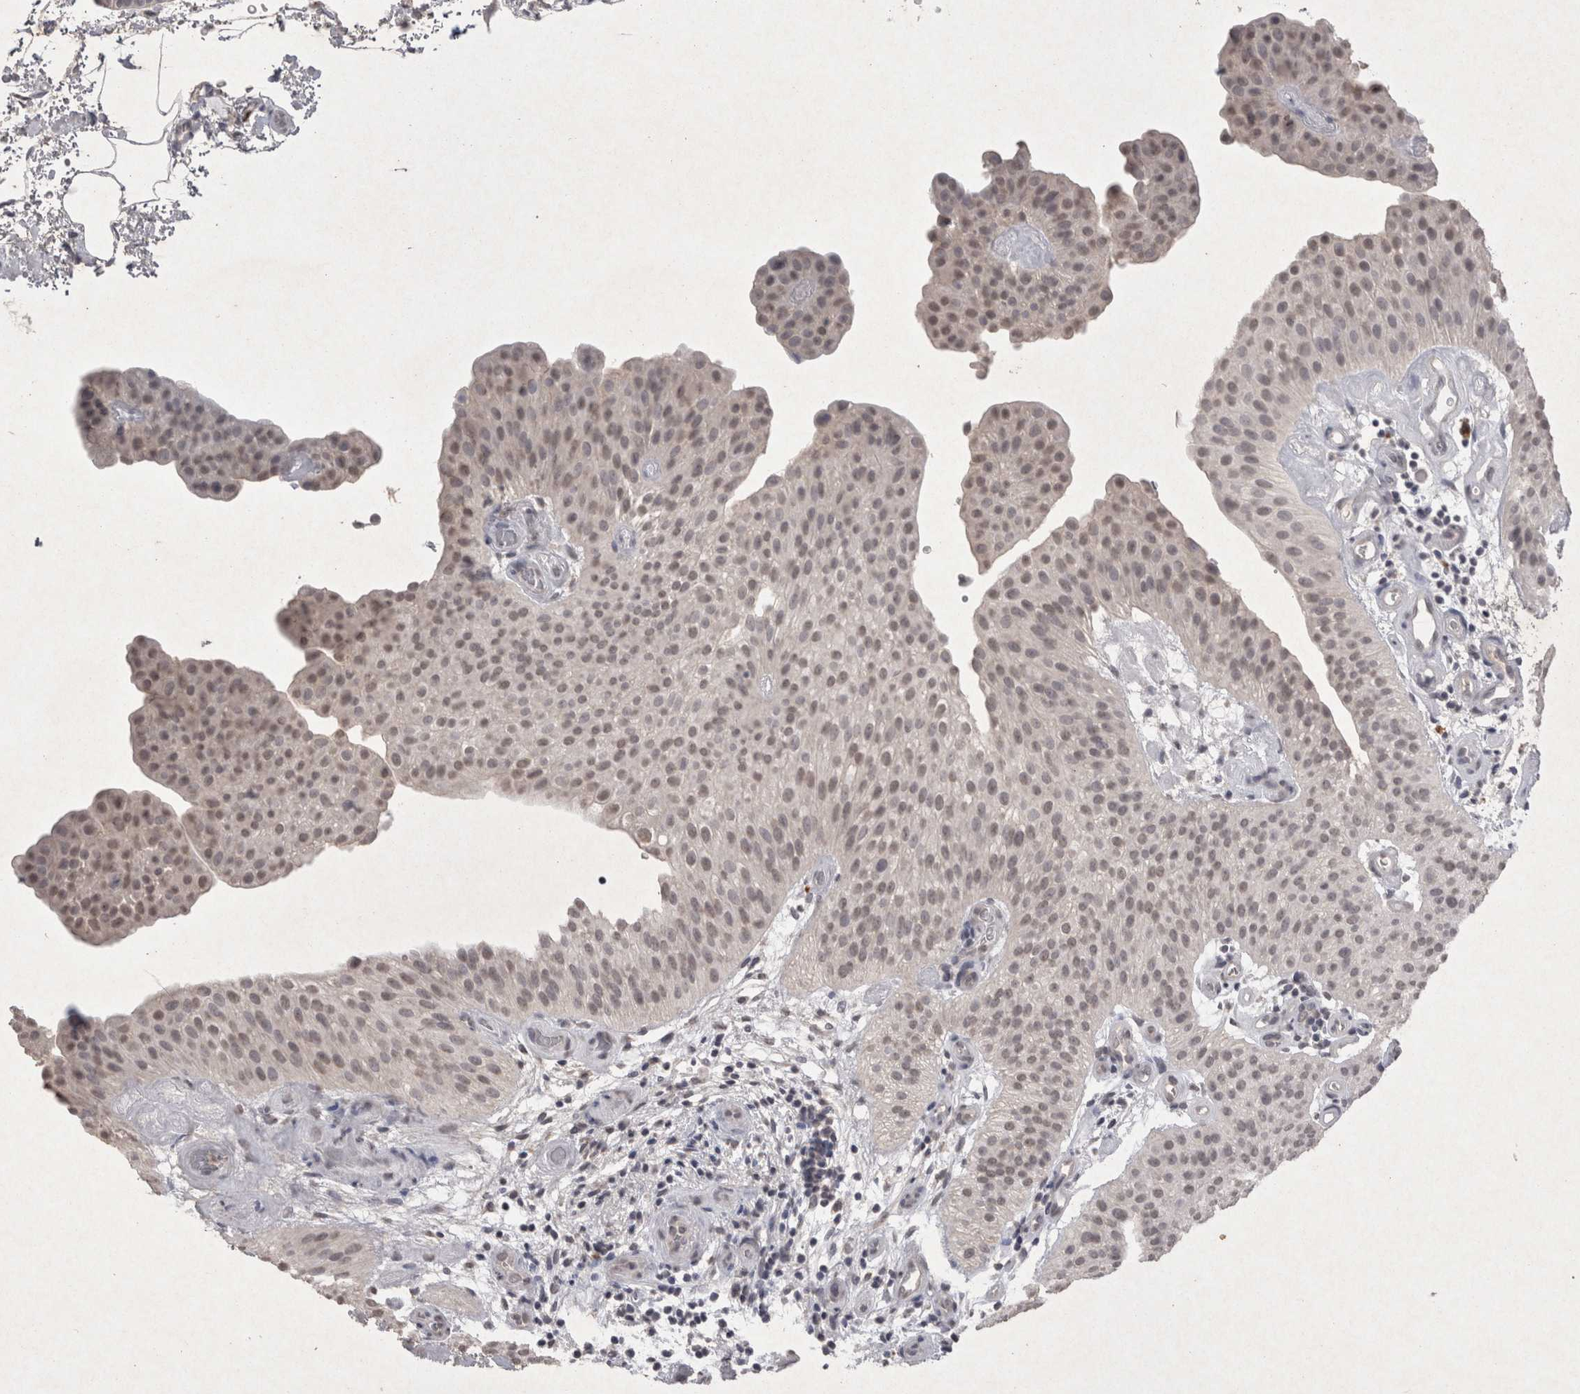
{"staining": {"intensity": "negative", "quantity": "none", "location": "none"}, "tissue": "urothelial cancer", "cell_type": "Tumor cells", "image_type": "cancer", "snomed": [{"axis": "morphology", "description": "Urothelial carcinoma, Low grade"}, {"axis": "topography", "description": "Urinary bladder"}], "caption": "This histopathology image is of low-grade urothelial carcinoma stained with IHC to label a protein in brown with the nuclei are counter-stained blue. There is no staining in tumor cells. Nuclei are stained in blue.", "gene": "LYVE1", "patient": {"sex": "female", "age": 60}}